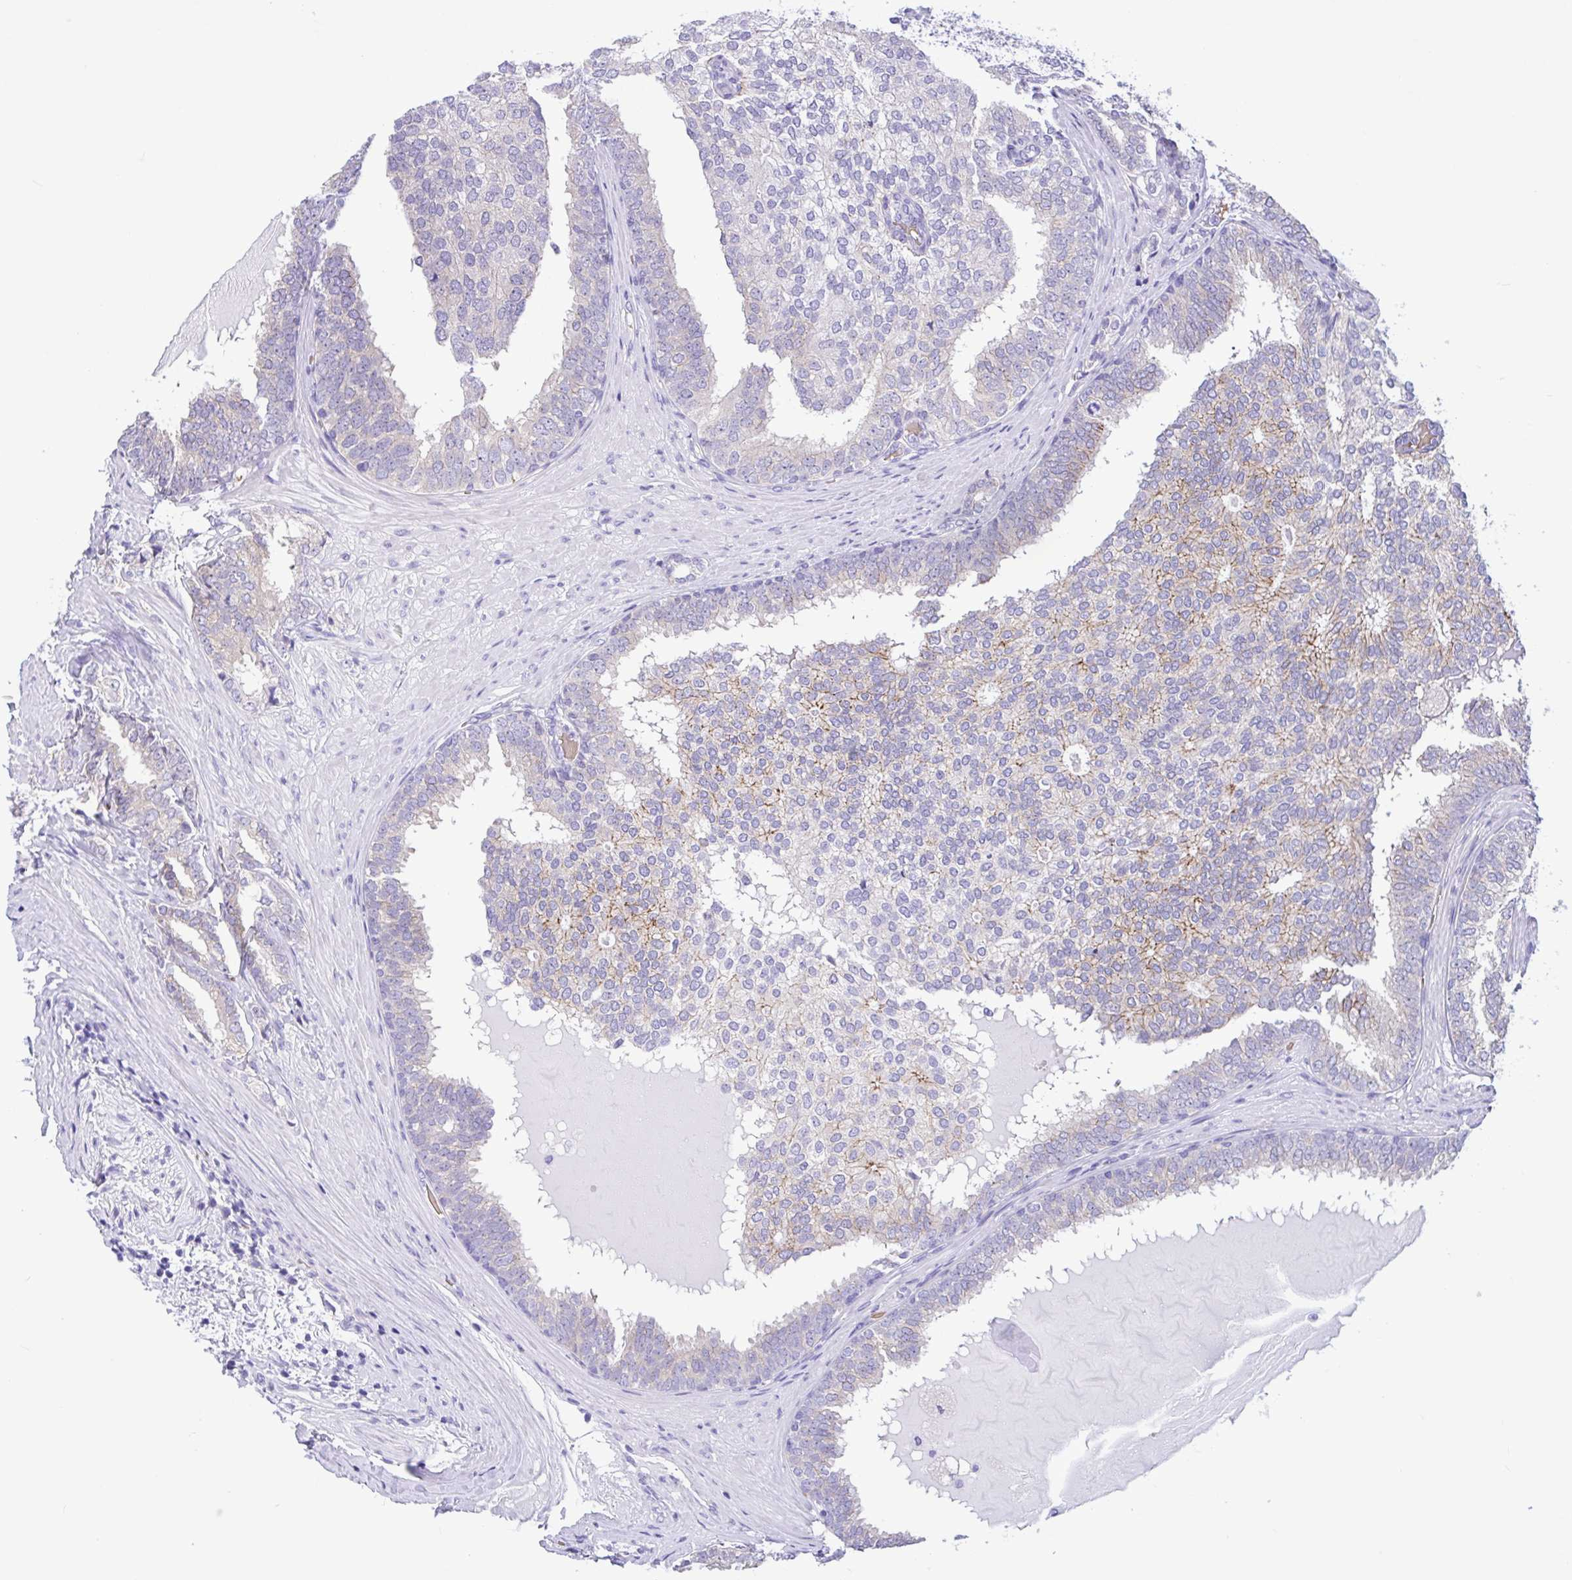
{"staining": {"intensity": "weak", "quantity": "25%-75%", "location": "cytoplasmic/membranous"}, "tissue": "prostate cancer", "cell_type": "Tumor cells", "image_type": "cancer", "snomed": [{"axis": "morphology", "description": "Adenocarcinoma, High grade"}, {"axis": "topography", "description": "Prostate"}], "caption": "There is low levels of weak cytoplasmic/membranous positivity in tumor cells of high-grade adenocarcinoma (prostate), as demonstrated by immunohistochemical staining (brown color).", "gene": "TMEM79", "patient": {"sex": "male", "age": 72}}